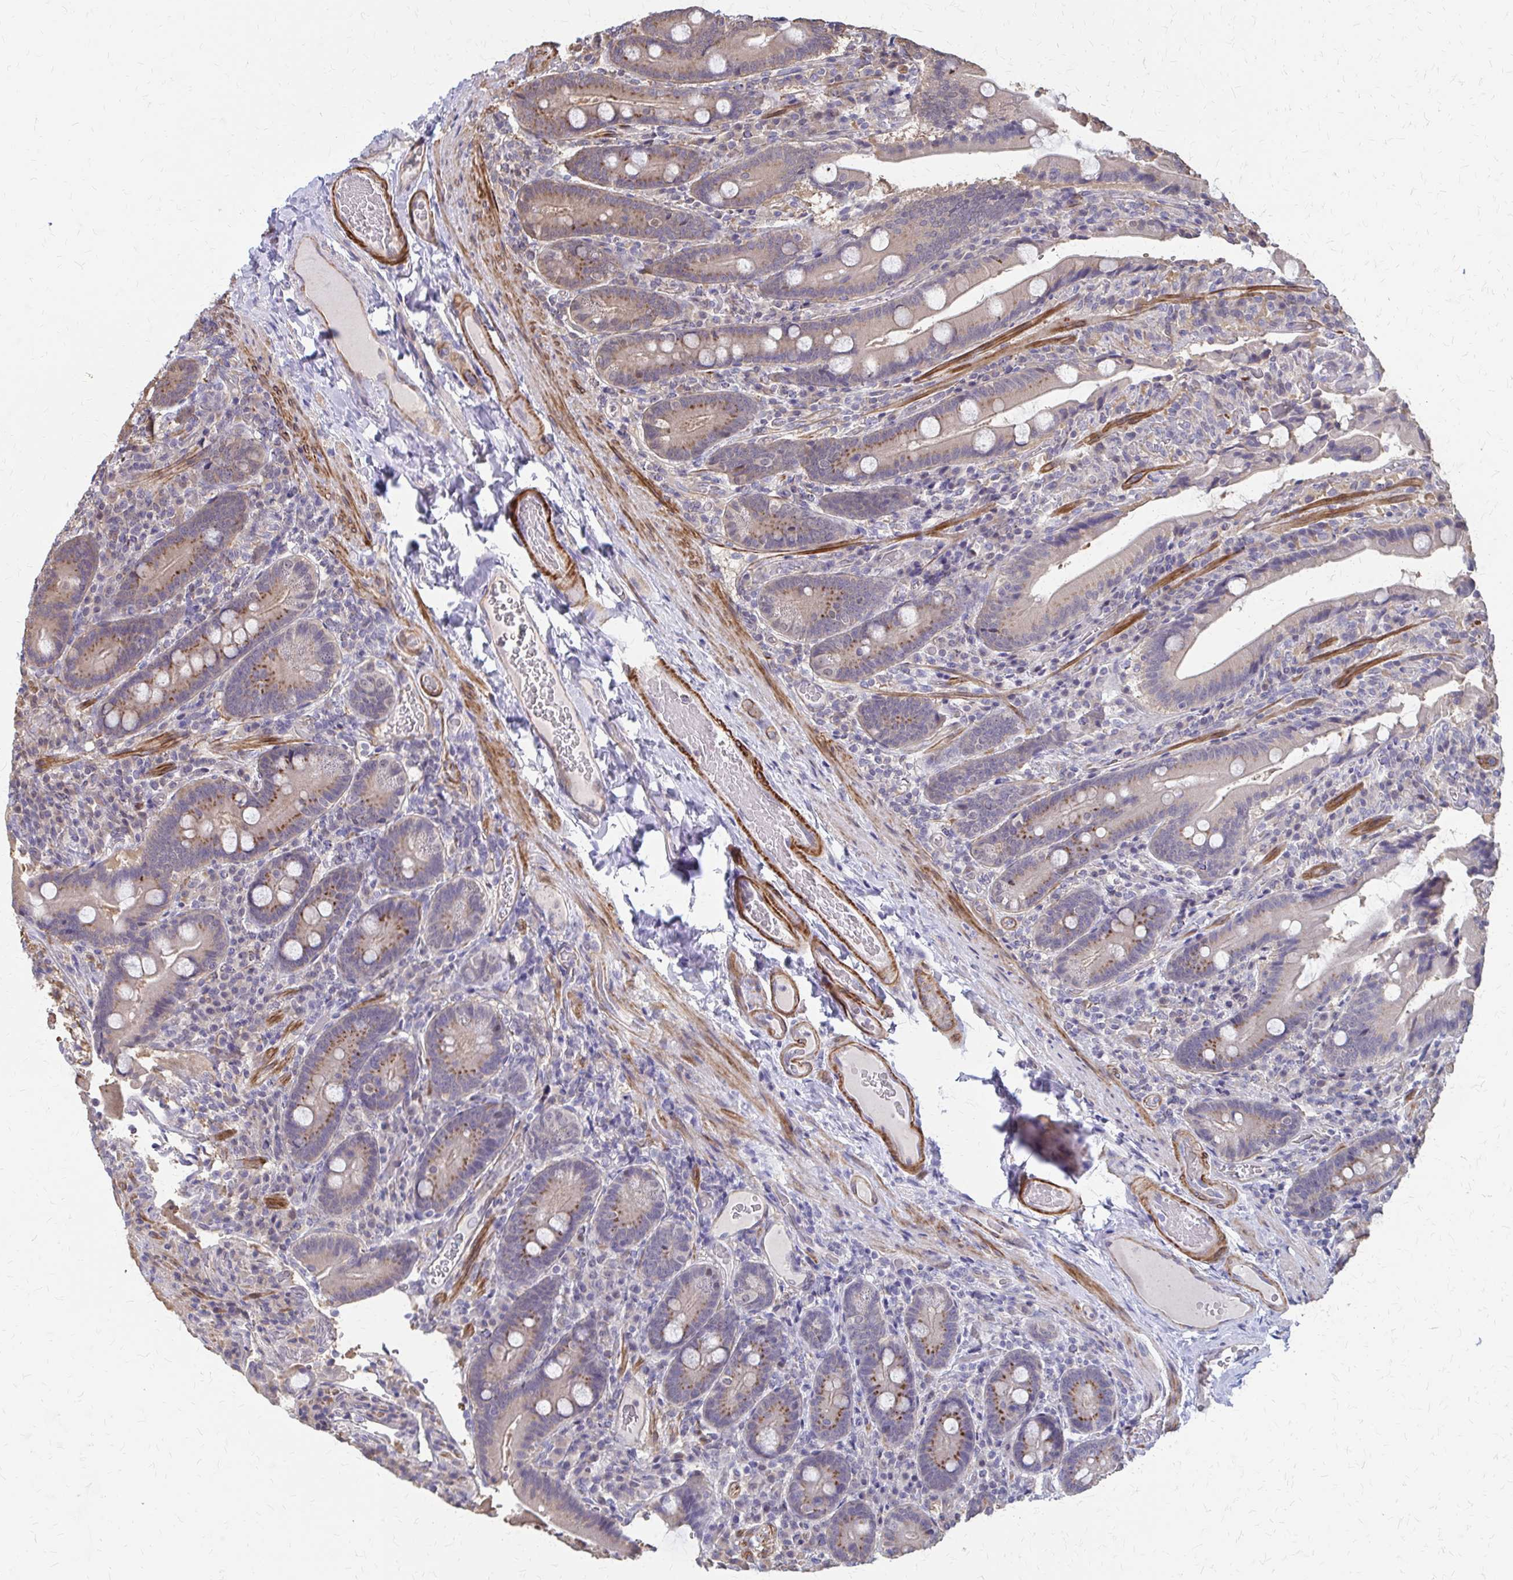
{"staining": {"intensity": "strong", "quantity": "25%-75%", "location": "cytoplasmic/membranous"}, "tissue": "duodenum", "cell_type": "Glandular cells", "image_type": "normal", "snomed": [{"axis": "morphology", "description": "Normal tissue, NOS"}, {"axis": "topography", "description": "Duodenum"}], "caption": "Immunohistochemical staining of unremarkable duodenum reveals strong cytoplasmic/membranous protein expression in approximately 25%-75% of glandular cells.", "gene": "IFI44L", "patient": {"sex": "female", "age": 62}}